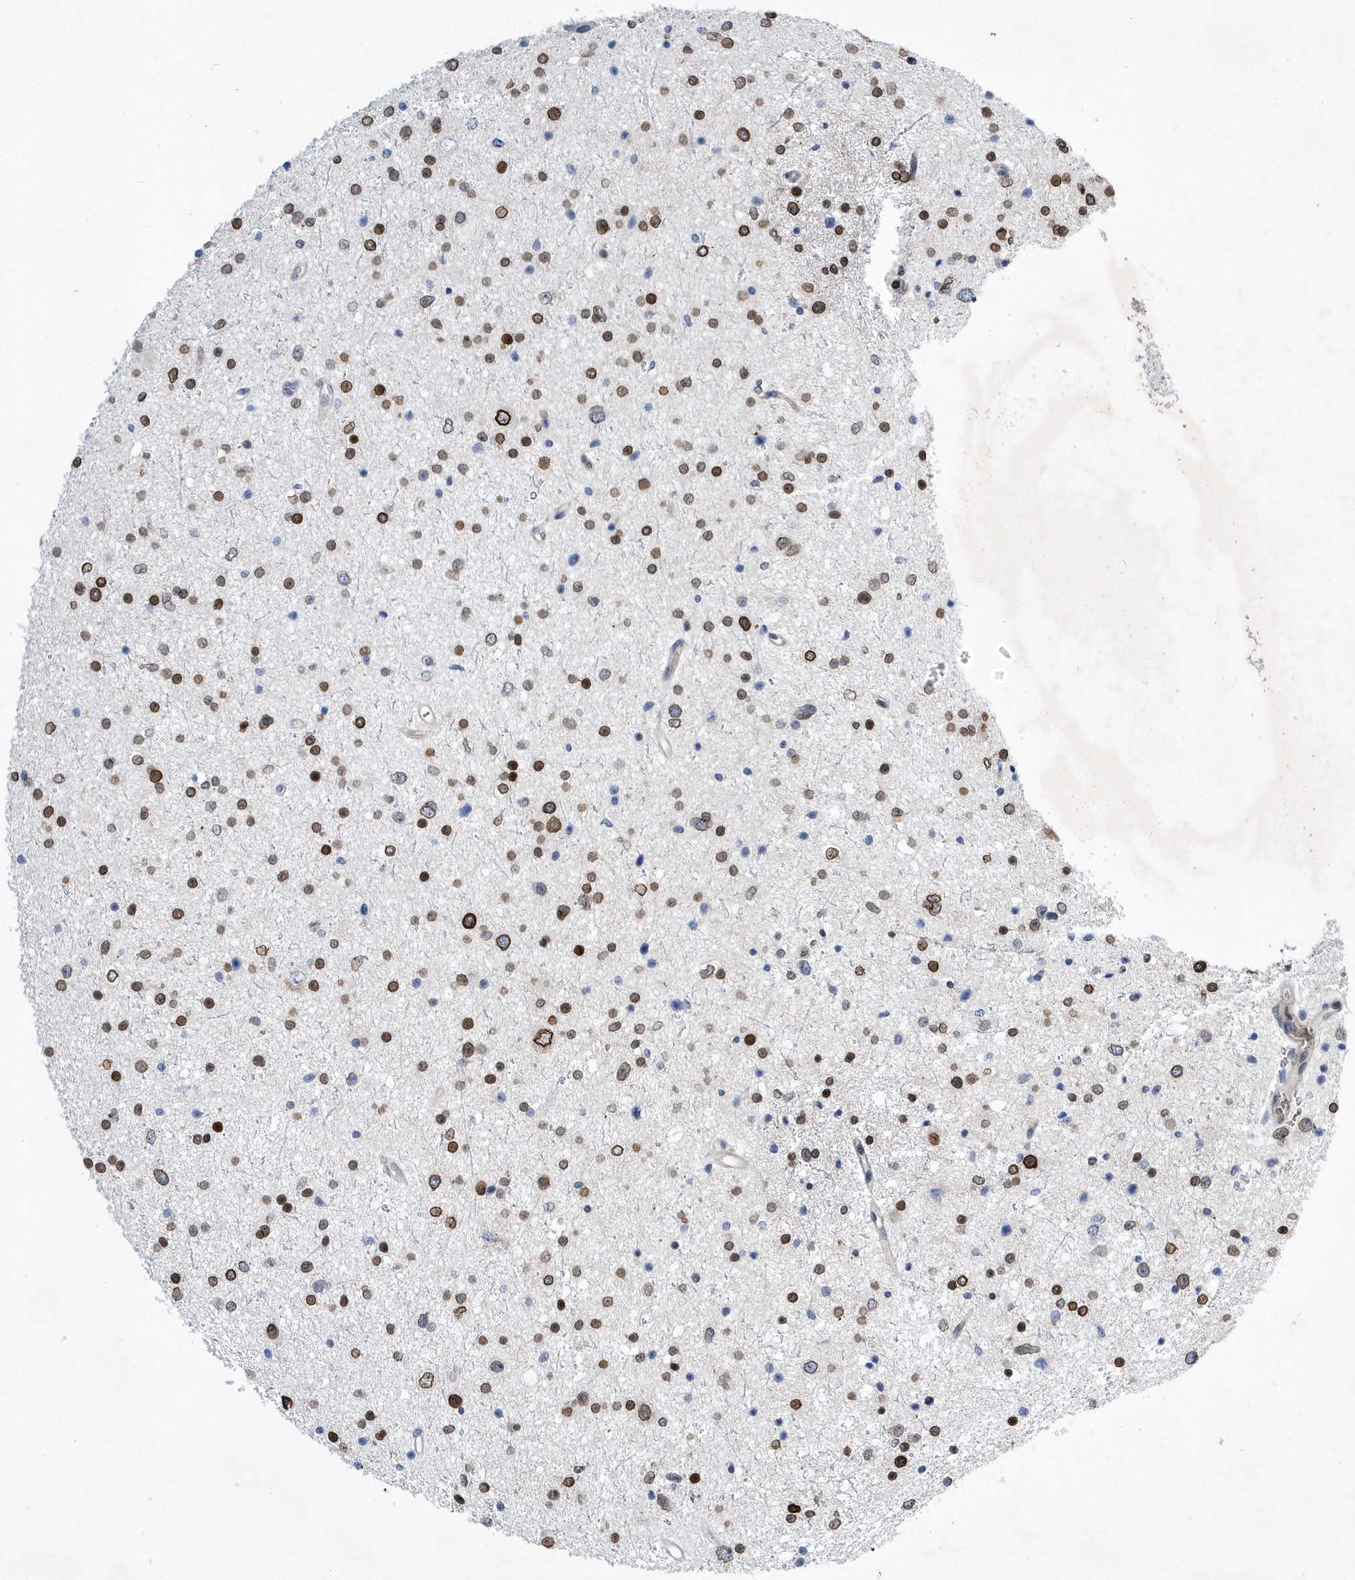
{"staining": {"intensity": "strong", "quantity": "25%-75%", "location": "cytoplasmic/membranous,nuclear"}, "tissue": "glioma", "cell_type": "Tumor cells", "image_type": "cancer", "snomed": [{"axis": "morphology", "description": "Glioma, malignant, Low grade"}, {"axis": "topography", "description": "Brain"}], "caption": "Immunohistochemistry (IHC) (DAB) staining of malignant glioma (low-grade) exhibits strong cytoplasmic/membranous and nuclear protein positivity in about 25%-75% of tumor cells. The staining is performed using DAB brown chromogen to label protein expression. The nuclei are counter-stained blue using hematoxylin.", "gene": "ZNF875", "patient": {"sex": "female", "age": 37}}